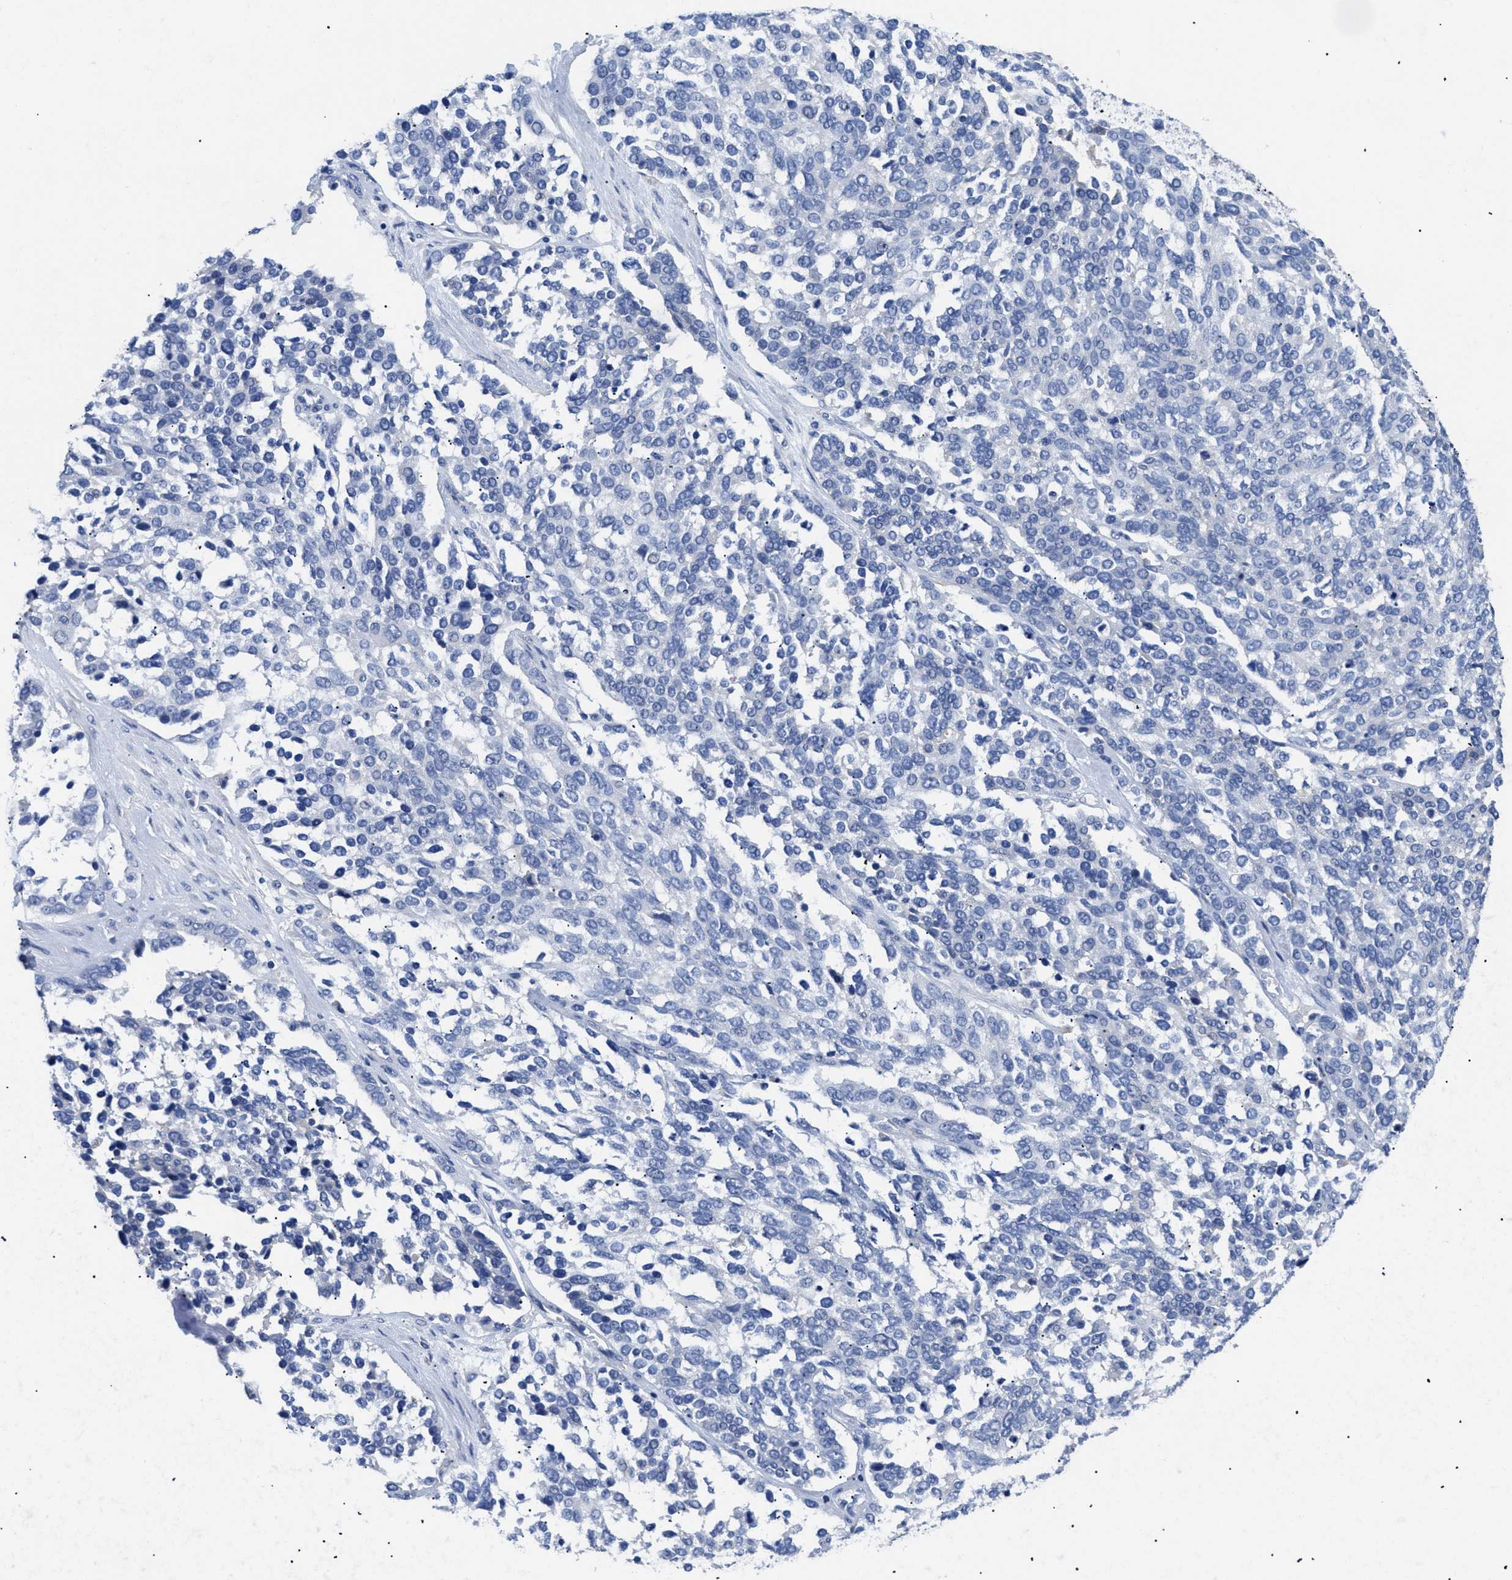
{"staining": {"intensity": "negative", "quantity": "none", "location": "none"}, "tissue": "ovarian cancer", "cell_type": "Tumor cells", "image_type": "cancer", "snomed": [{"axis": "morphology", "description": "Cystadenocarcinoma, serous, NOS"}, {"axis": "topography", "description": "Ovary"}], "caption": "High power microscopy histopathology image of an immunohistochemistry image of ovarian cancer (serous cystadenocarcinoma), revealing no significant expression in tumor cells. (Brightfield microscopy of DAB (3,3'-diaminobenzidine) immunohistochemistry (IHC) at high magnification).", "gene": "HLA-DPA1", "patient": {"sex": "female", "age": 44}}